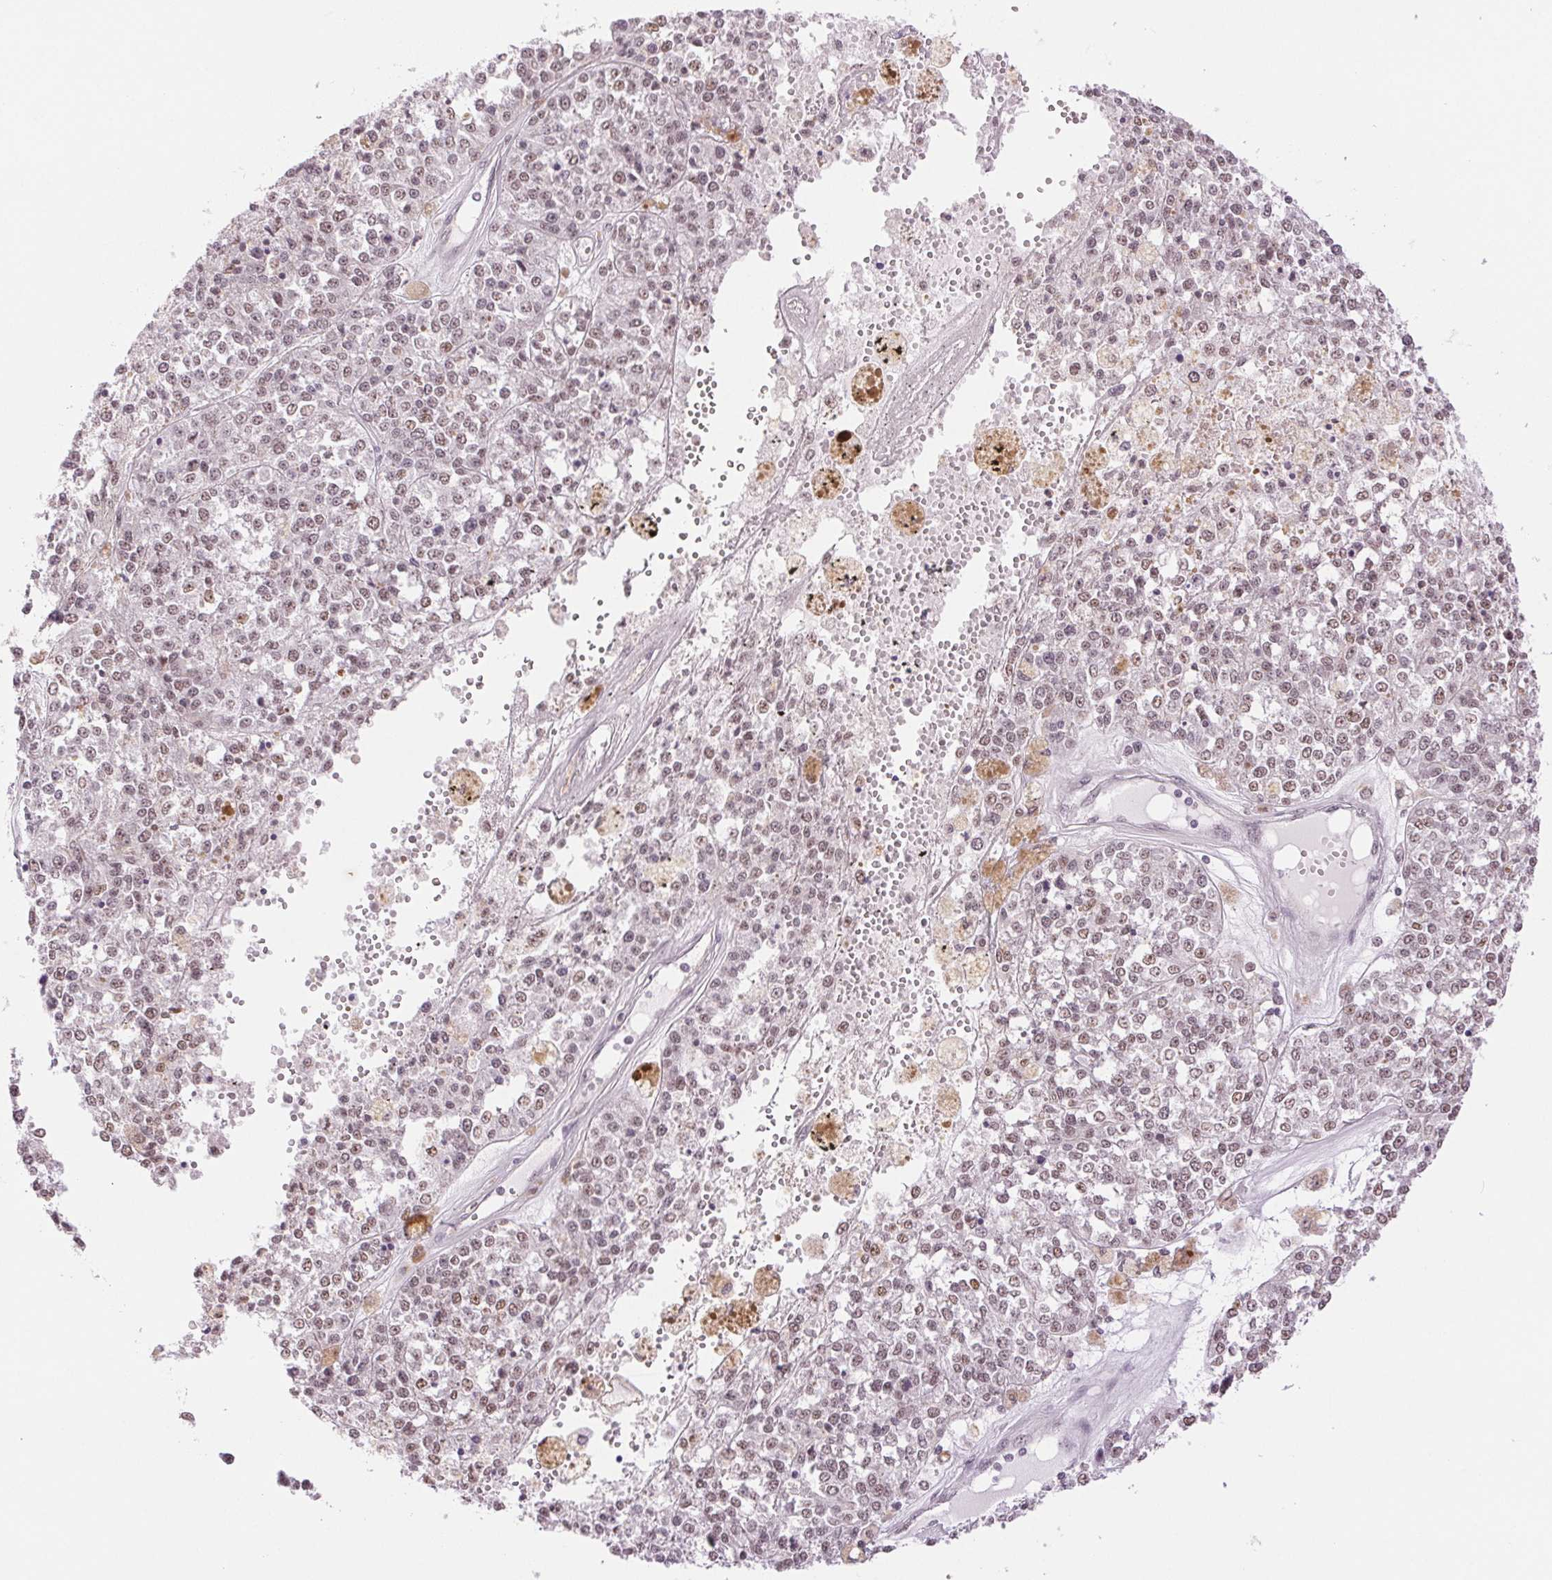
{"staining": {"intensity": "weak", "quantity": ">75%", "location": "nuclear"}, "tissue": "melanoma", "cell_type": "Tumor cells", "image_type": "cancer", "snomed": [{"axis": "morphology", "description": "Malignant melanoma, Metastatic site"}, {"axis": "topography", "description": "Lymph node"}], "caption": "The micrograph demonstrates immunohistochemical staining of malignant melanoma (metastatic site). There is weak nuclear staining is appreciated in about >75% of tumor cells. Nuclei are stained in blue.", "gene": "RPRD1B", "patient": {"sex": "female", "age": 64}}